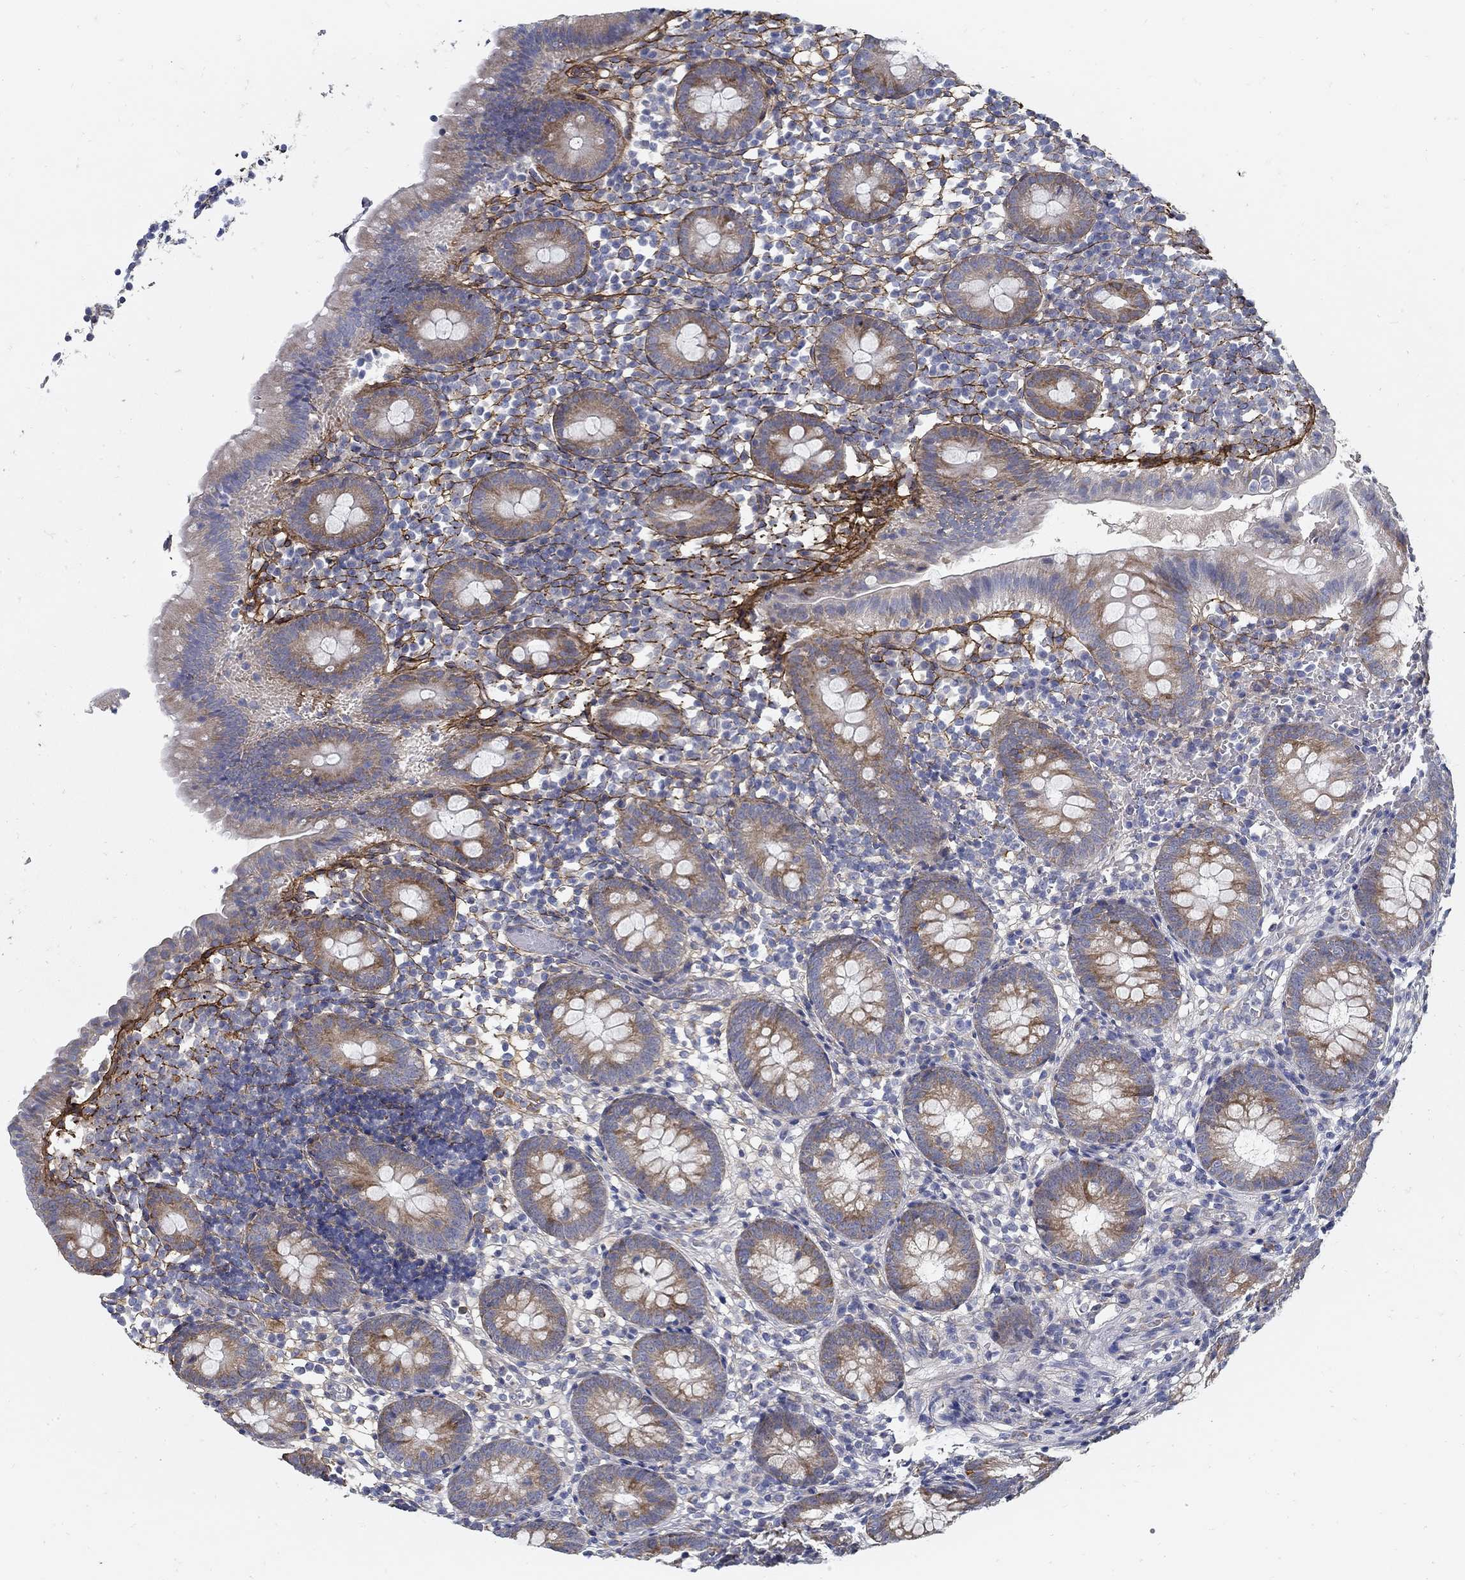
{"staining": {"intensity": "moderate", "quantity": "25%-75%", "location": "cytoplasmic/membranous"}, "tissue": "appendix", "cell_type": "Glandular cells", "image_type": "normal", "snomed": [{"axis": "morphology", "description": "Normal tissue, NOS"}, {"axis": "topography", "description": "Appendix"}], "caption": "Glandular cells reveal medium levels of moderate cytoplasmic/membranous expression in approximately 25%-75% of cells in unremarkable appendix.", "gene": "TGFBI", "patient": {"sex": "female", "age": 40}}